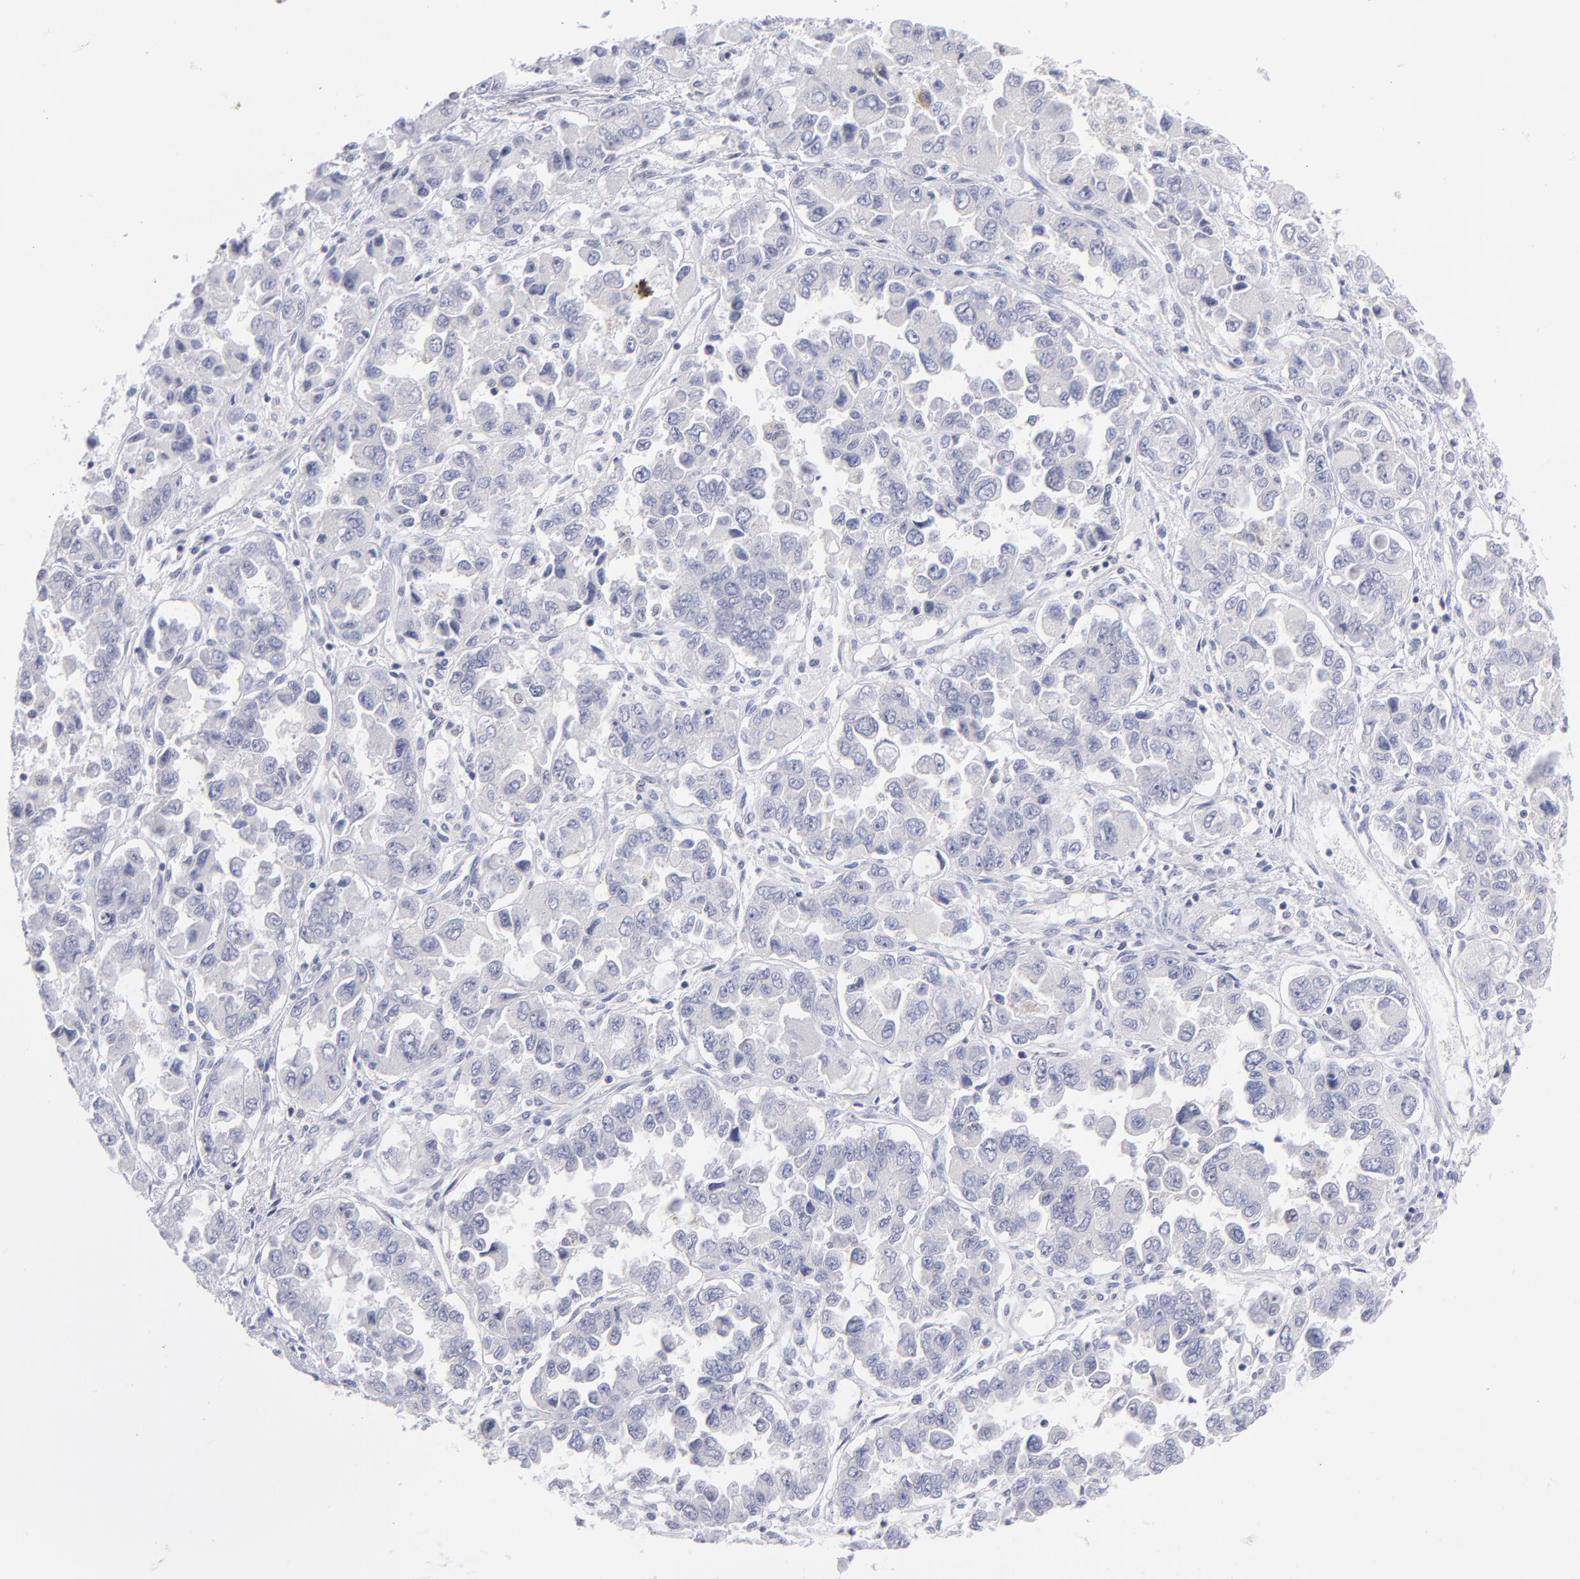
{"staining": {"intensity": "negative", "quantity": "none", "location": "none"}, "tissue": "ovarian cancer", "cell_type": "Tumor cells", "image_type": "cancer", "snomed": [{"axis": "morphology", "description": "Cystadenocarcinoma, serous, NOS"}, {"axis": "topography", "description": "Ovary"}], "caption": "Immunohistochemistry (IHC) histopathology image of human ovarian cancer stained for a protein (brown), which reveals no expression in tumor cells.", "gene": "MTHFD2", "patient": {"sex": "female", "age": 84}}